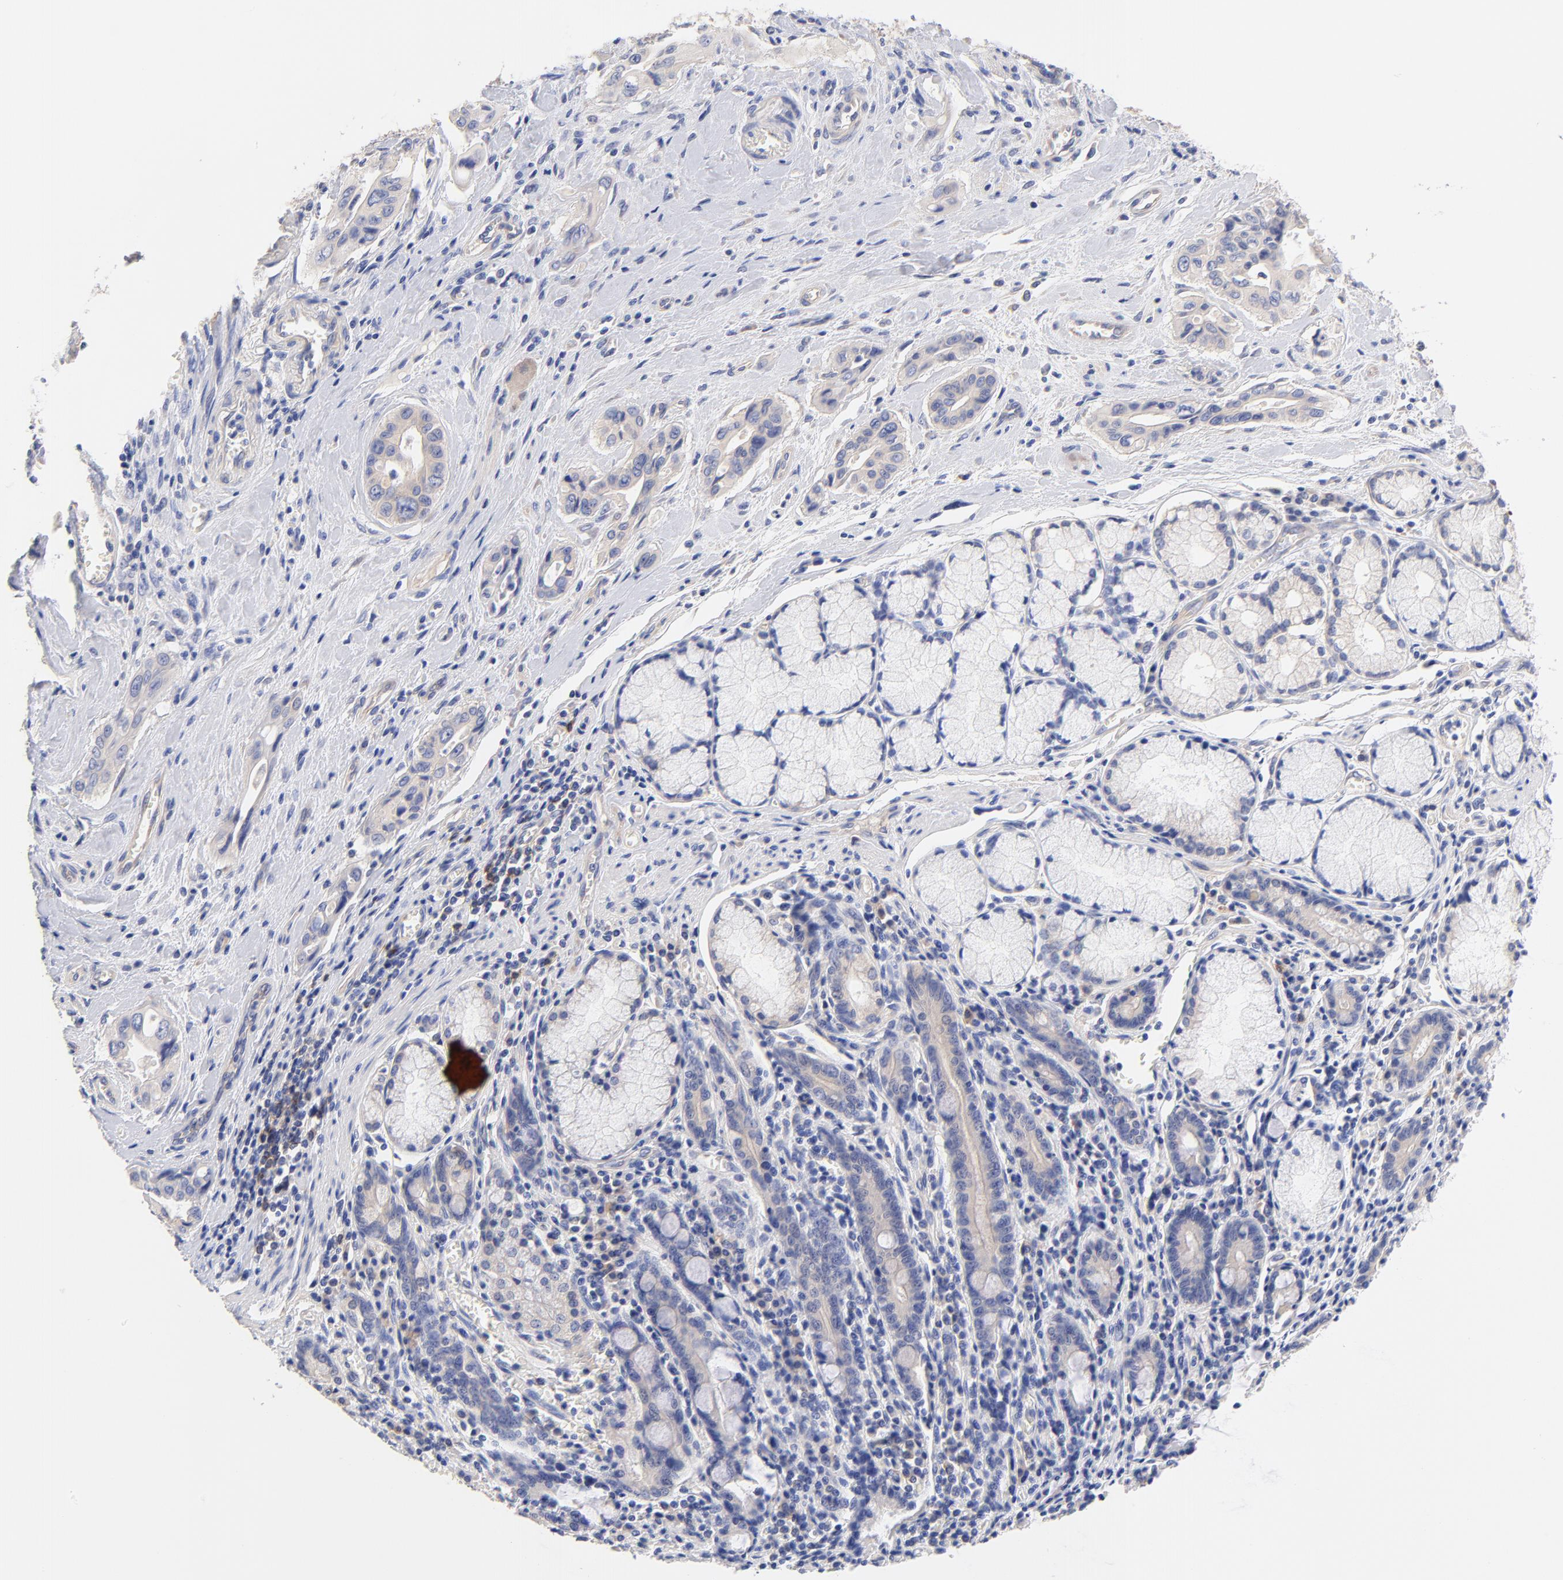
{"staining": {"intensity": "weak", "quantity": ">75%", "location": "cytoplasmic/membranous"}, "tissue": "pancreatic cancer", "cell_type": "Tumor cells", "image_type": "cancer", "snomed": [{"axis": "morphology", "description": "Adenocarcinoma, NOS"}, {"axis": "topography", "description": "Pancreas"}], "caption": "IHC image of neoplastic tissue: pancreatic adenocarcinoma stained using immunohistochemistry exhibits low levels of weak protein expression localized specifically in the cytoplasmic/membranous of tumor cells, appearing as a cytoplasmic/membranous brown color.", "gene": "TNFRSF13C", "patient": {"sex": "male", "age": 77}}